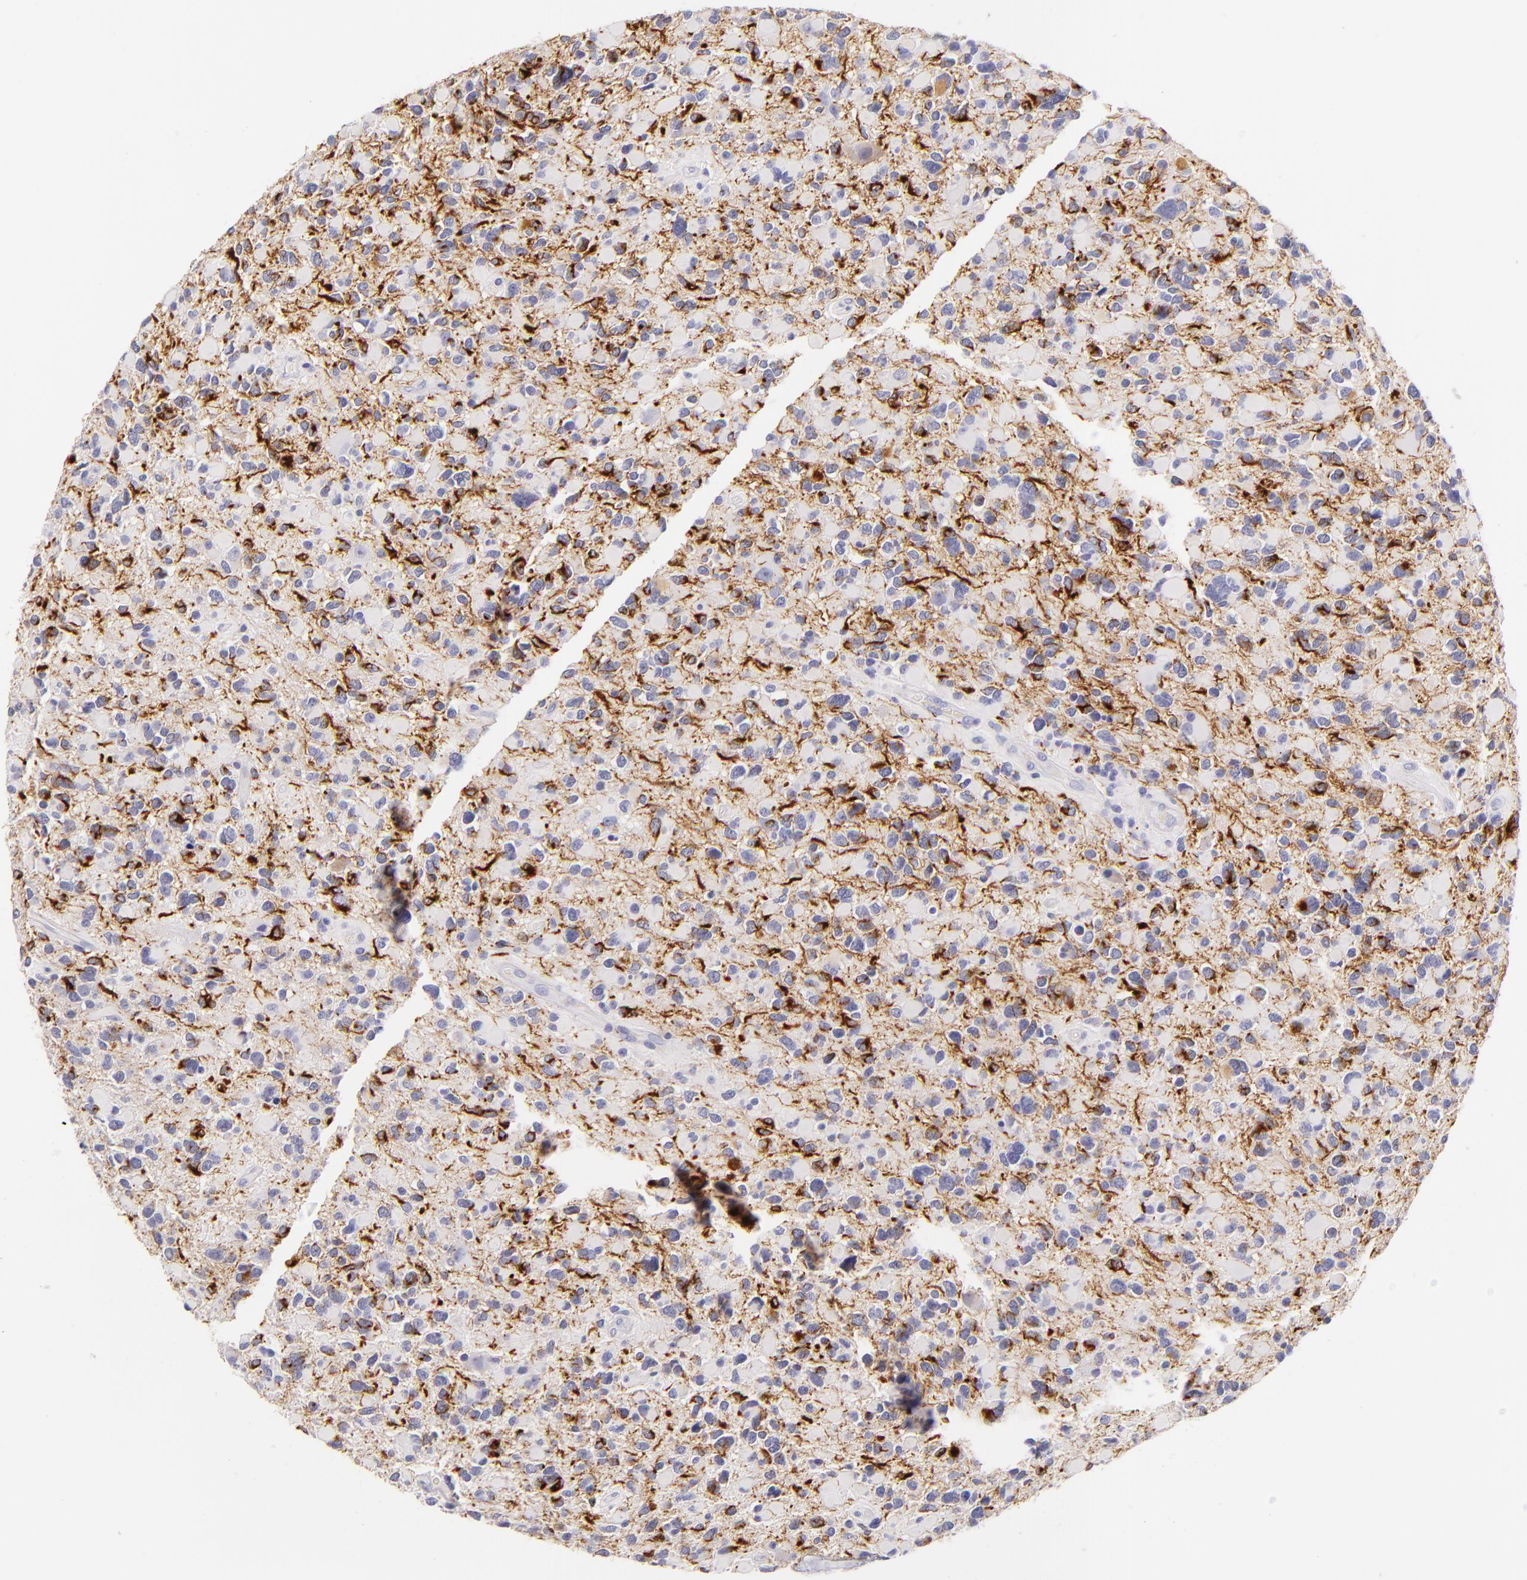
{"staining": {"intensity": "strong", "quantity": "25%-75%", "location": "cytoplasmic/membranous"}, "tissue": "glioma", "cell_type": "Tumor cells", "image_type": "cancer", "snomed": [{"axis": "morphology", "description": "Glioma, malignant, High grade"}, {"axis": "topography", "description": "Brain"}], "caption": "Glioma stained for a protein shows strong cytoplasmic/membranous positivity in tumor cells. The protein of interest is stained brown, and the nuclei are stained in blue (DAB (3,3'-diaminobenzidine) IHC with brightfield microscopy, high magnification).", "gene": "INA", "patient": {"sex": "female", "age": 37}}